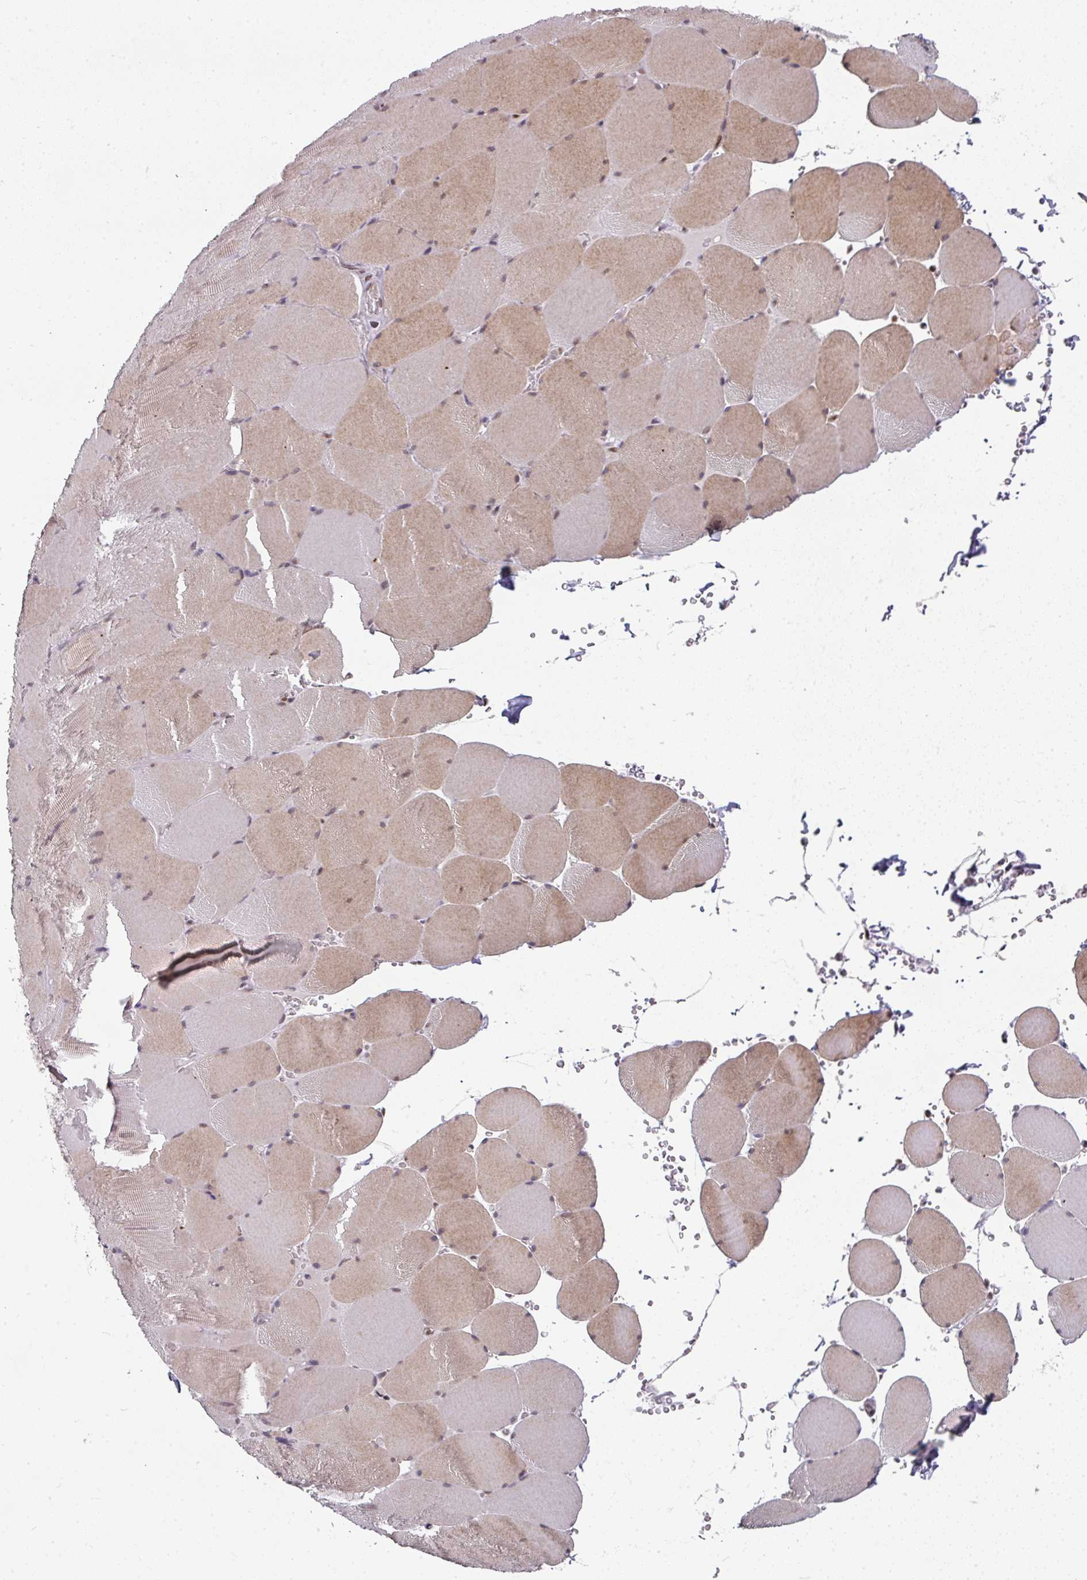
{"staining": {"intensity": "moderate", "quantity": "25%-75%", "location": "cytoplasmic/membranous,nuclear"}, "tissue": "skeletal muscle", "cell_type": "Myocytes", "image_type": "normal", "snomed": [{"axis": "morphology", "description": "Normal tissue, NOS"}, {"axis": "topography", "description": "Skeletal muscle"}, {"axis": "topography", "description": "Head-Neck"}], "caption": "Protein analysis of benign skeletal muscle exhibits moderate cytoplasmic/membranous,nuclear positivity in about 25%-75% of myocytes.", "gene": "ENSG00000283782", "patient": {"sex": "male", "age": 66}}